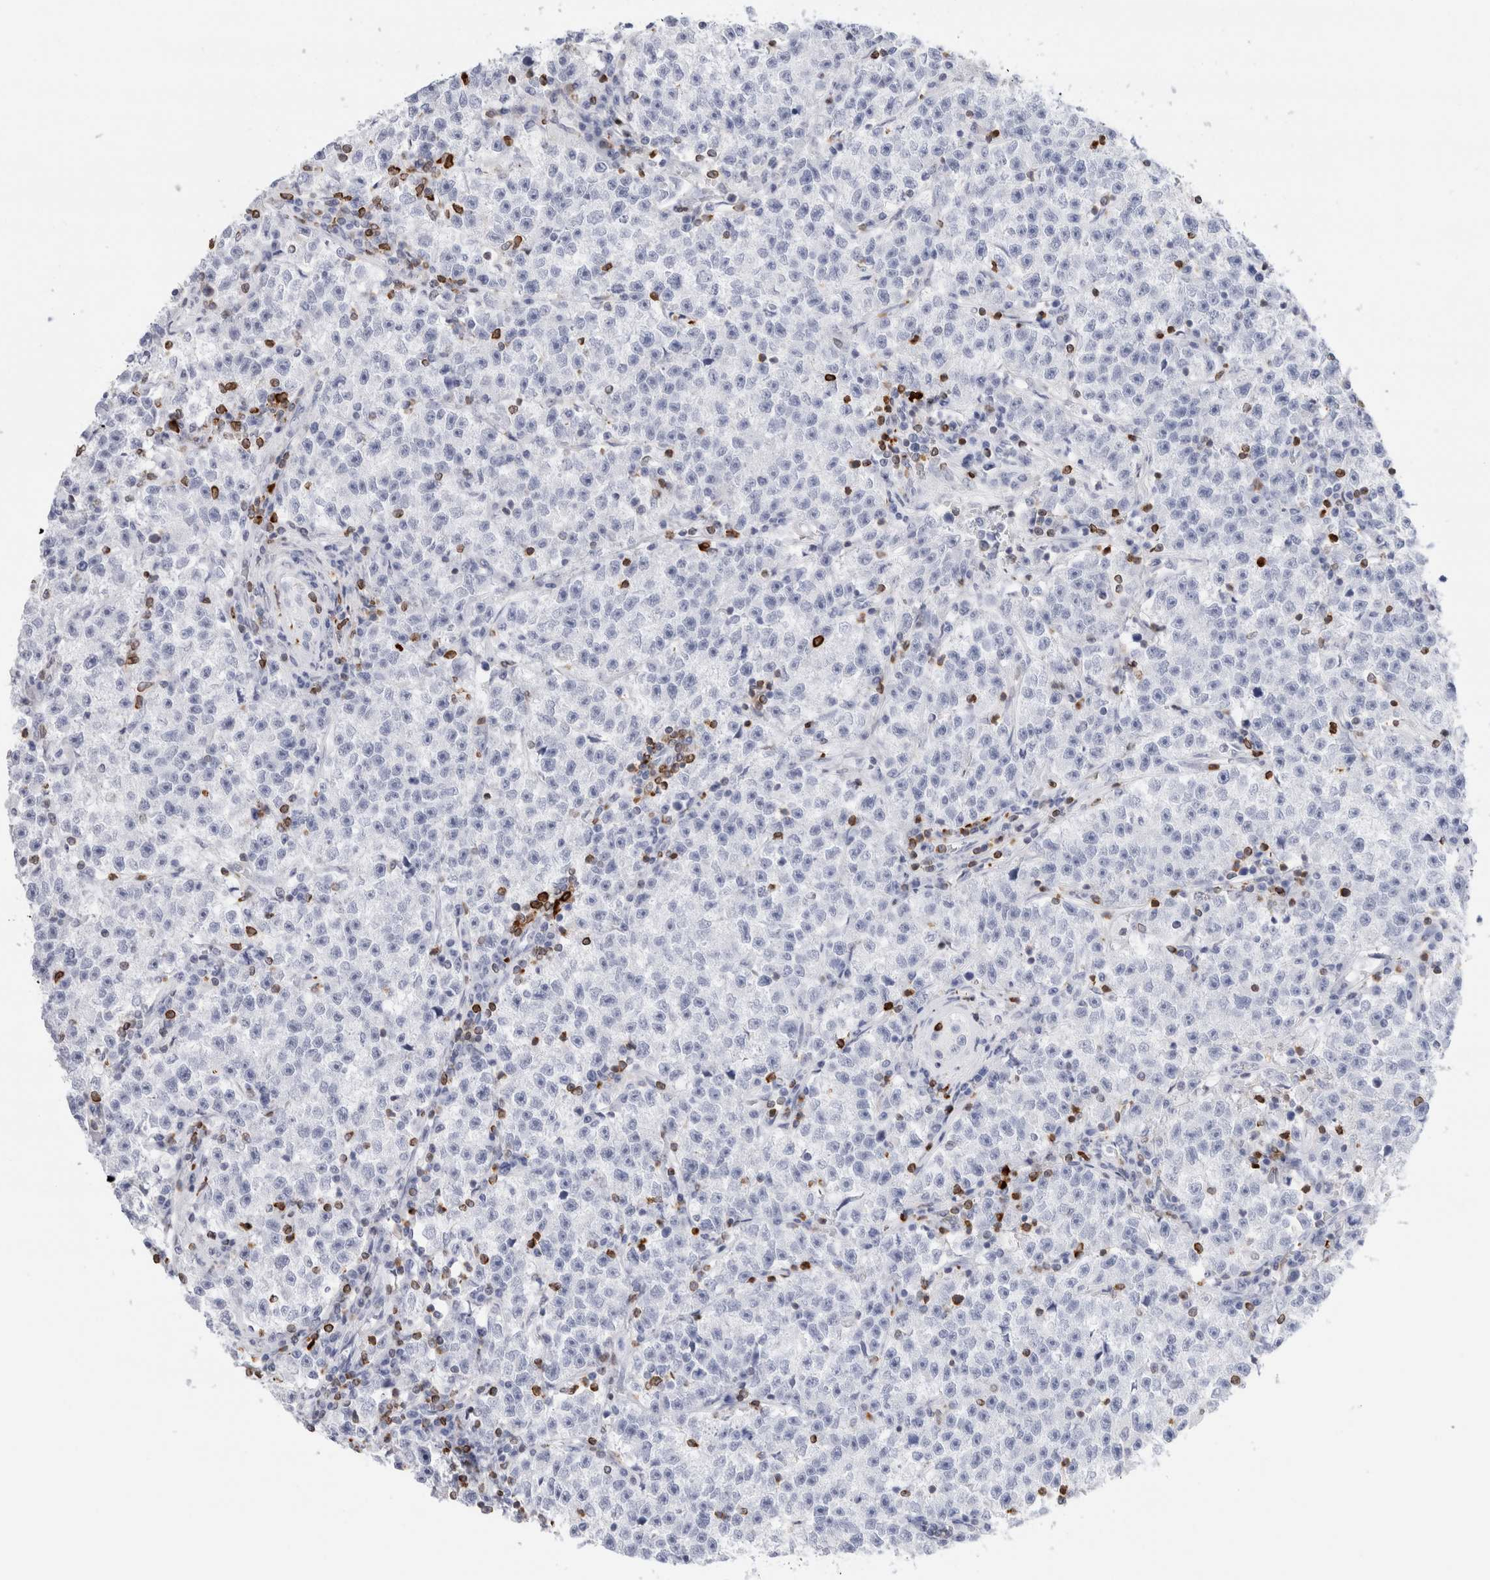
{"staining": {"intensity": "negative", "quantity": "none", "location": "none"}, "tissue": "testis cancer", "cell_type": "Tumor cells", "image_type": "cancer", "snomed": [{"axis": "morphology", "description": "Seminoma, NOS"}, {"axis": "topography", "description": "Testis"}], "caption": "An image of human testis cancer (seminoma) is negative for staining in tumor cells.", "gene": "ALOX5AP", "patient": {"sex": "male", "age": 22}}